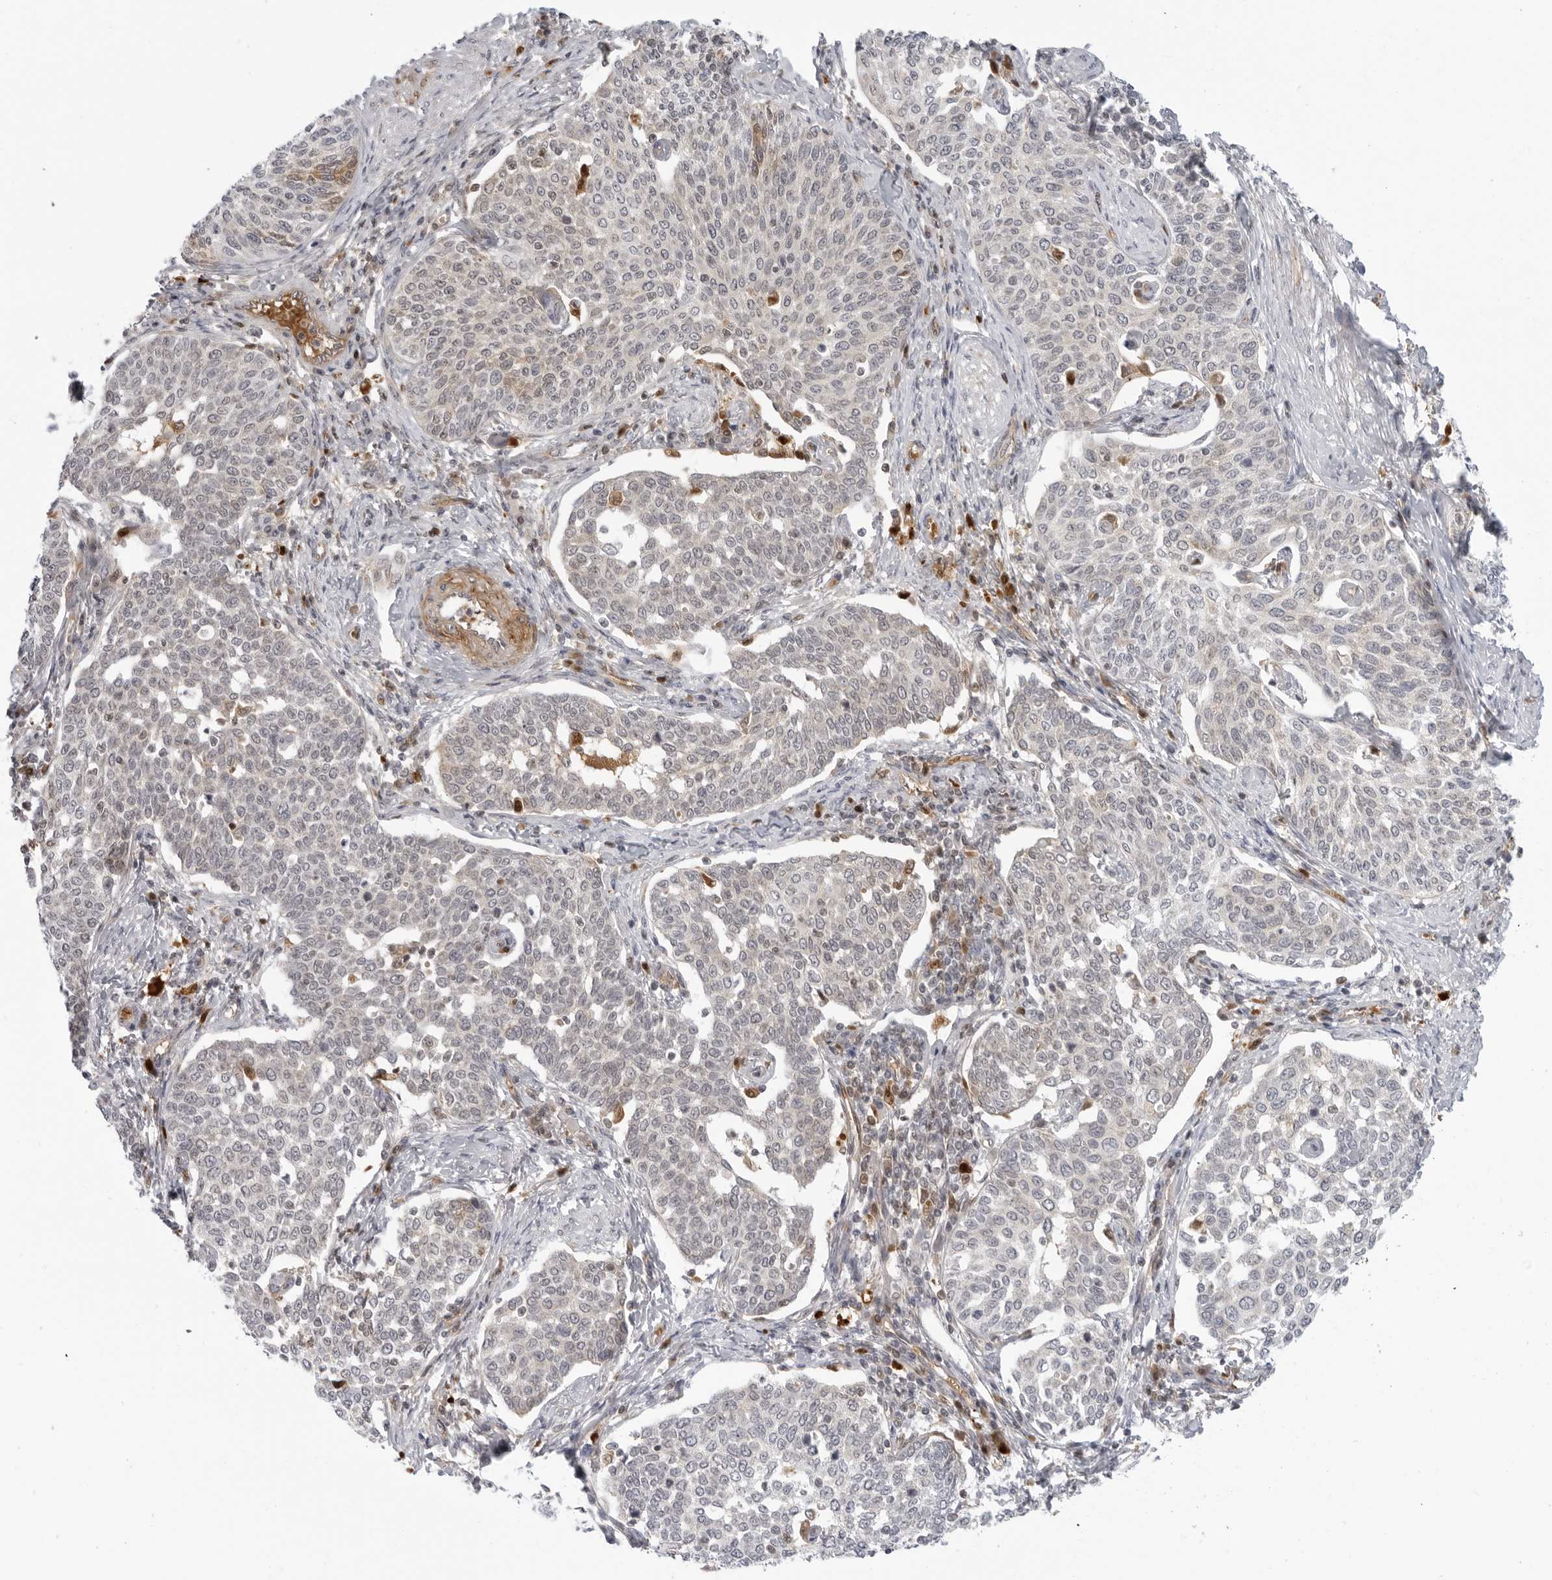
{"staining": {"intensity": "negative", "quantity": "none", "location": "none"}, "tissue": "cervical cancer", "cell_type": "Tumor cells", "image_type": "cancer", "snomed": [{"axis": "morphology", "description": "Squamous cell carcinoma, NOS"}, {"axis": "topography", "description": "Cervix"}], "caption": "An IHC histopathology image of cervical cancer is shown. There is no staining in tumor cells of cervical cancer.", "gene": "SUGCT", "patient": {"sex": "female", "age": 34}}